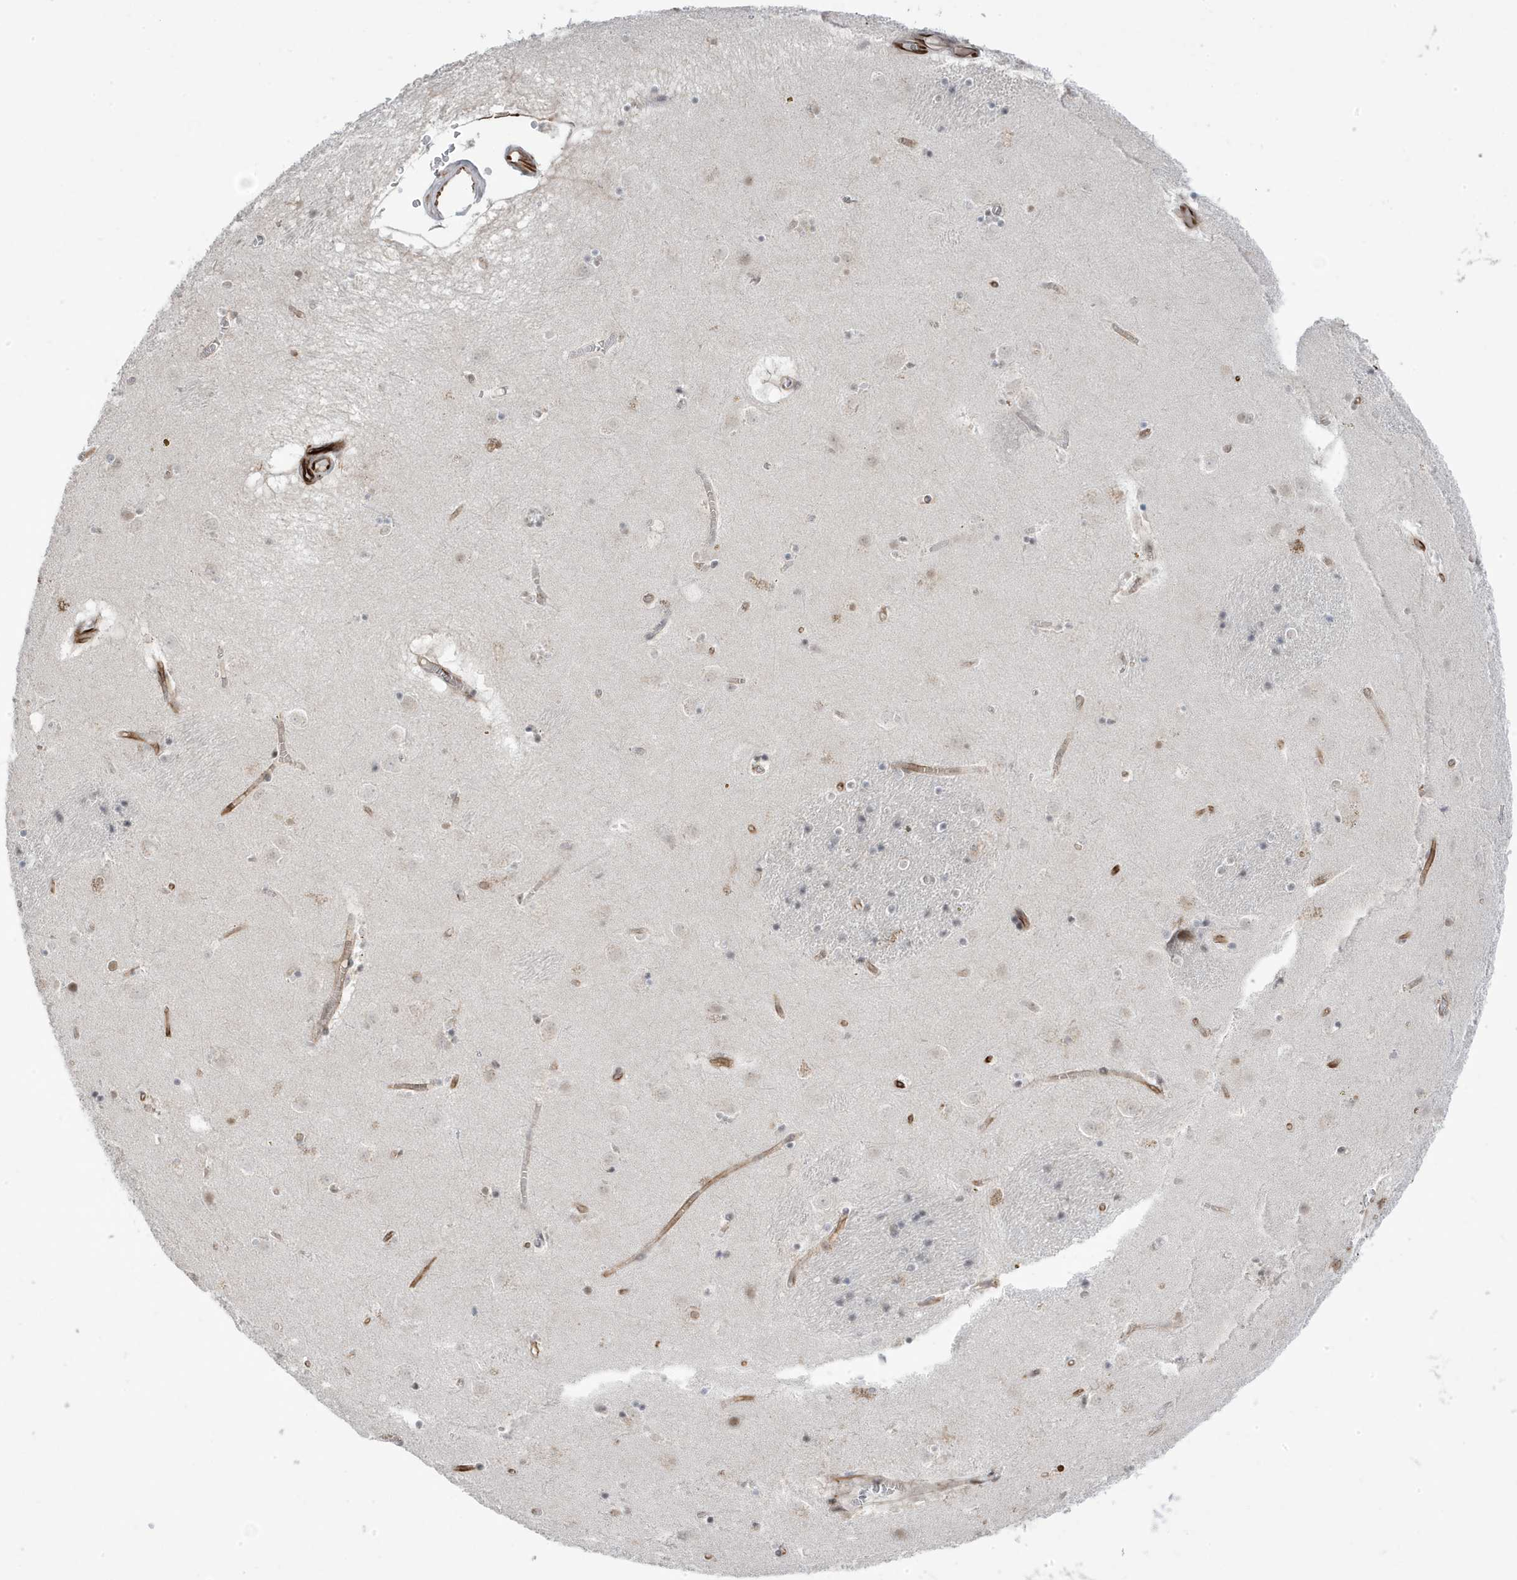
{"staining": {"intensity": "weak", "quantity": "<25%", "location": "cytoplasmic/membranous"}, "tissue": "caudate", "cell_type": "Glial cells", "image_type": "normal", "snomed": [{"axis": "morphology", "description": "Normal tissue, NOS"}, {"axis": "topography", "description": "Lateral ventricle wall"}], "caption": "This is an immunohistochemistry image of benign human caudate. There is no staining in glial cells.", "gene": "ADAMTSL3", "patient": {"sex": "male", "age": 70}}